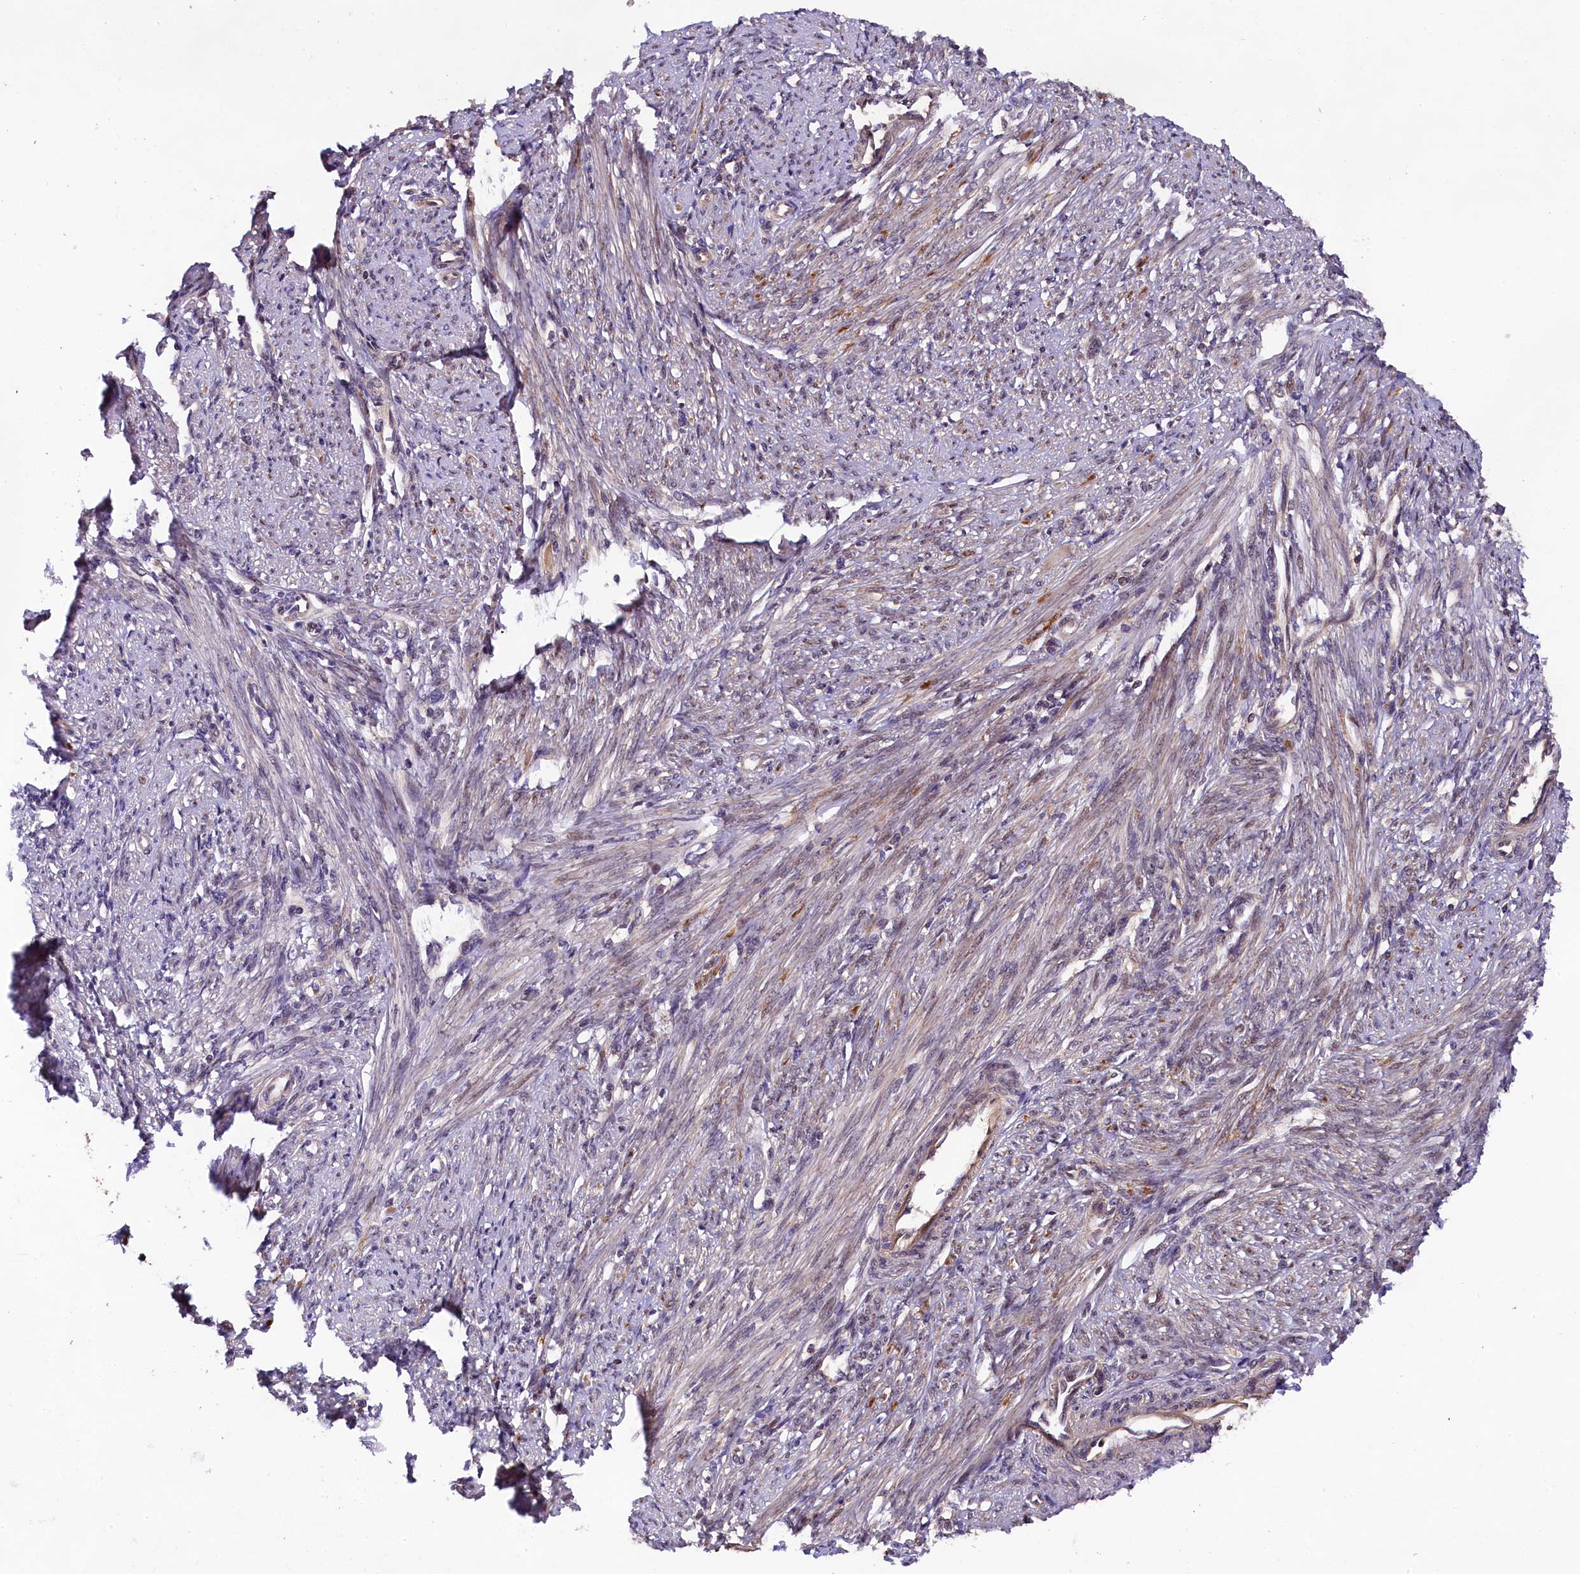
{"staining": {"intensity": "strong", "quantity": "25%-75%", "location": "cytoplasmic/membranous,nuclear"}, "tissue": "smooth muscle", "cell_type": "Smooth muscle cells", "image_type": "normal", "snomed": [{"axis": "morphology", "description": "Normal tissue, NOS"}, {"axis": "topography", "description": "Smooth muscle"}, {"axis": "topography", "description": "Uterus"}], "caption": "The immunohistochemical stain highlights strong cytoplasmic/membranous,nuclear staining in smooth muscle cells of normal smooth muscle.", "gene": "DOHH", "patient": {"sex": "female", "age": 59}}